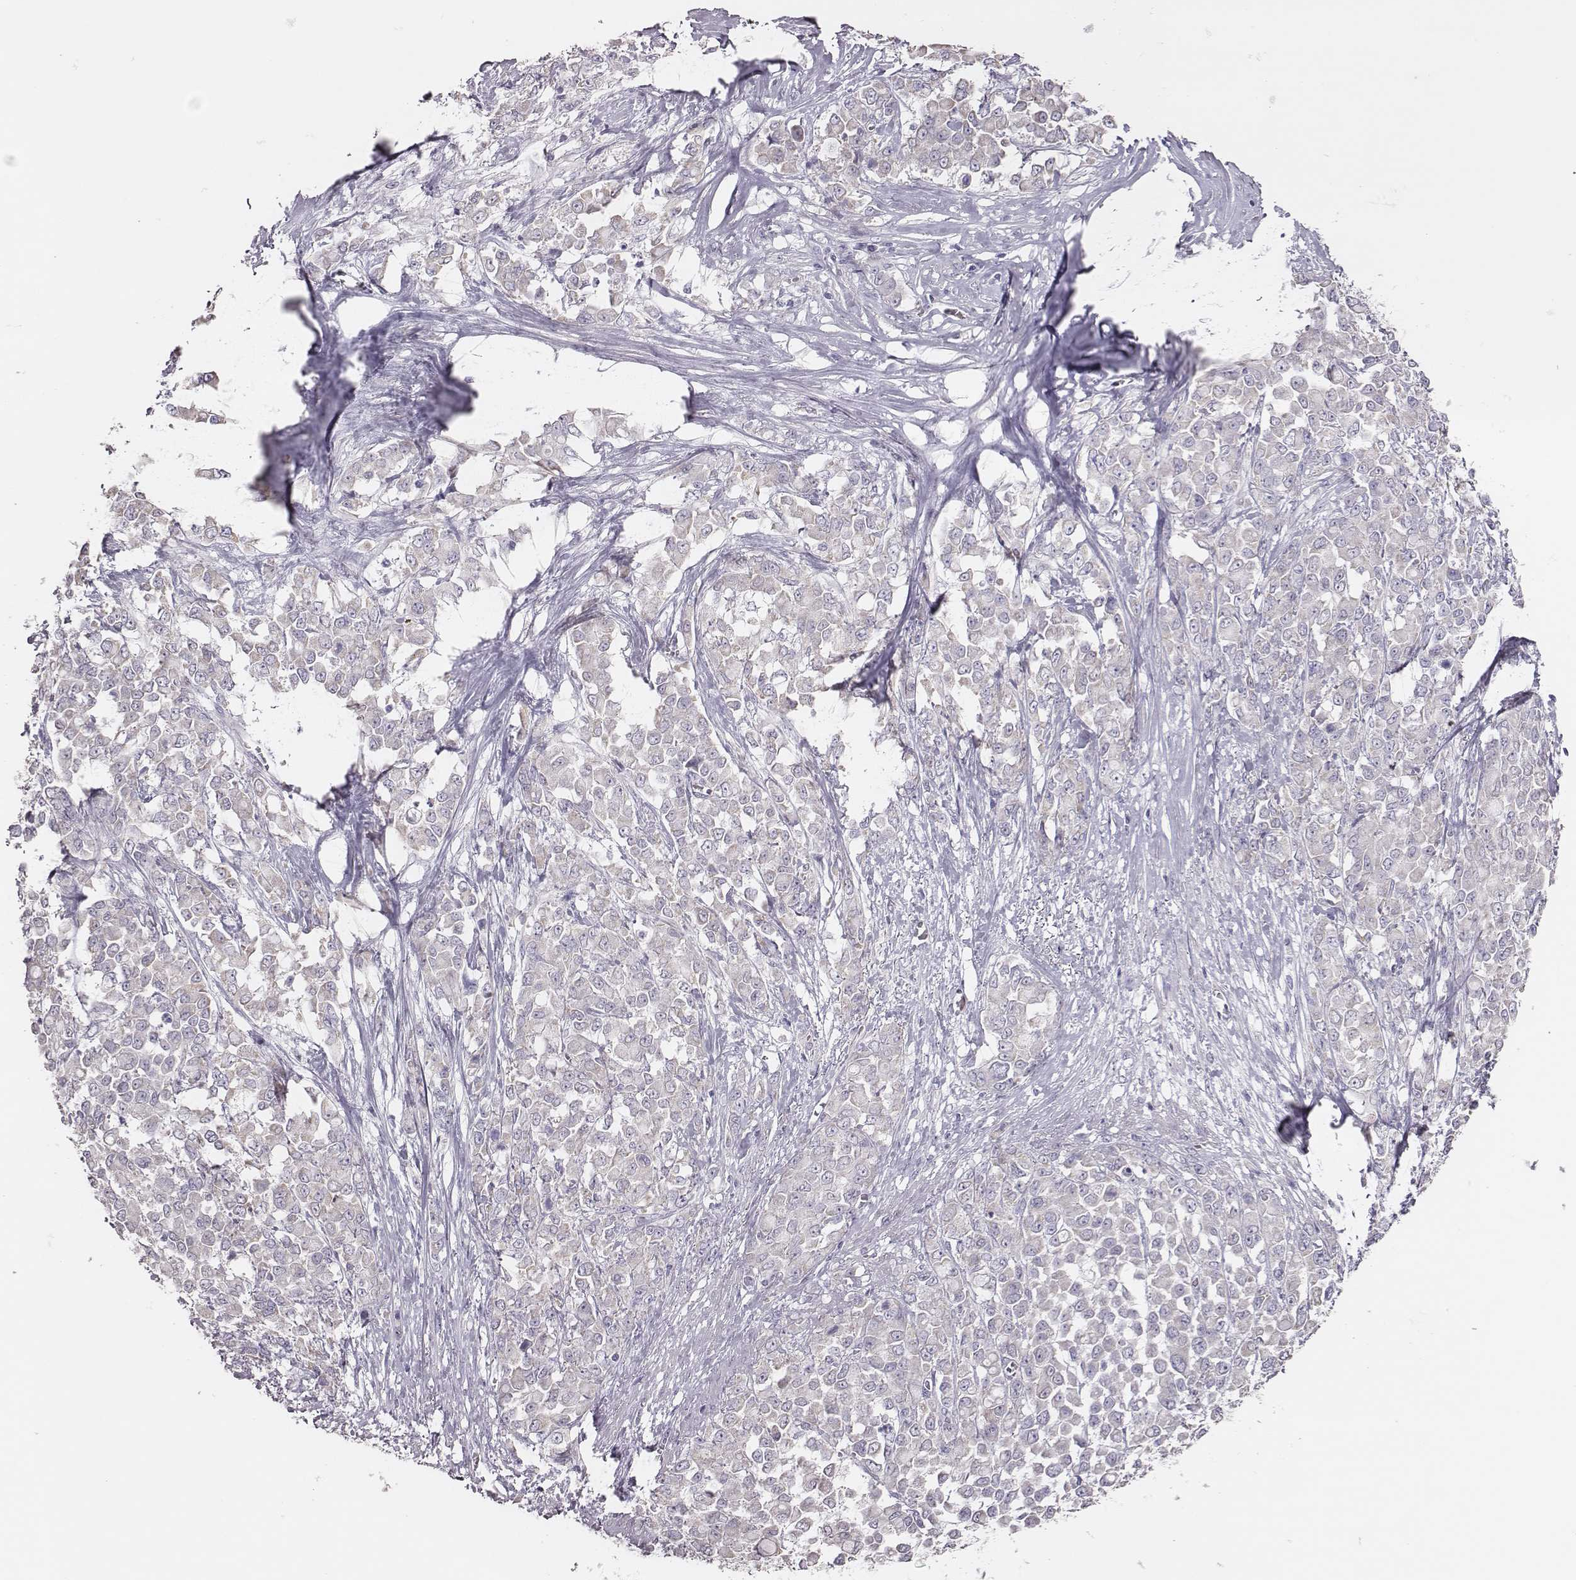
{"staining": {"intensity": "negative", "quantity": "none", "location": "none"}, "tissue": "stomach cancer", "cell_type": "Tumor cells", "image_type": "cancer", "snomed": [{"axis": "morphology", "description": "Adenocarcinoma, NOS"}, {"axis": "topography", "description": "Stomach"}], "caption": "Tumor cells are negative for protein expression in human stomach cancer. (Stains: DAB (3,3'-diaminobenzidine) immunohistochemistry (IHC) with hematoxylin counter stain, Microscopy: brightfield microscopy at high magnification).", "gene": "SCML2", "patient": {"sex": "female", "age": 76}}